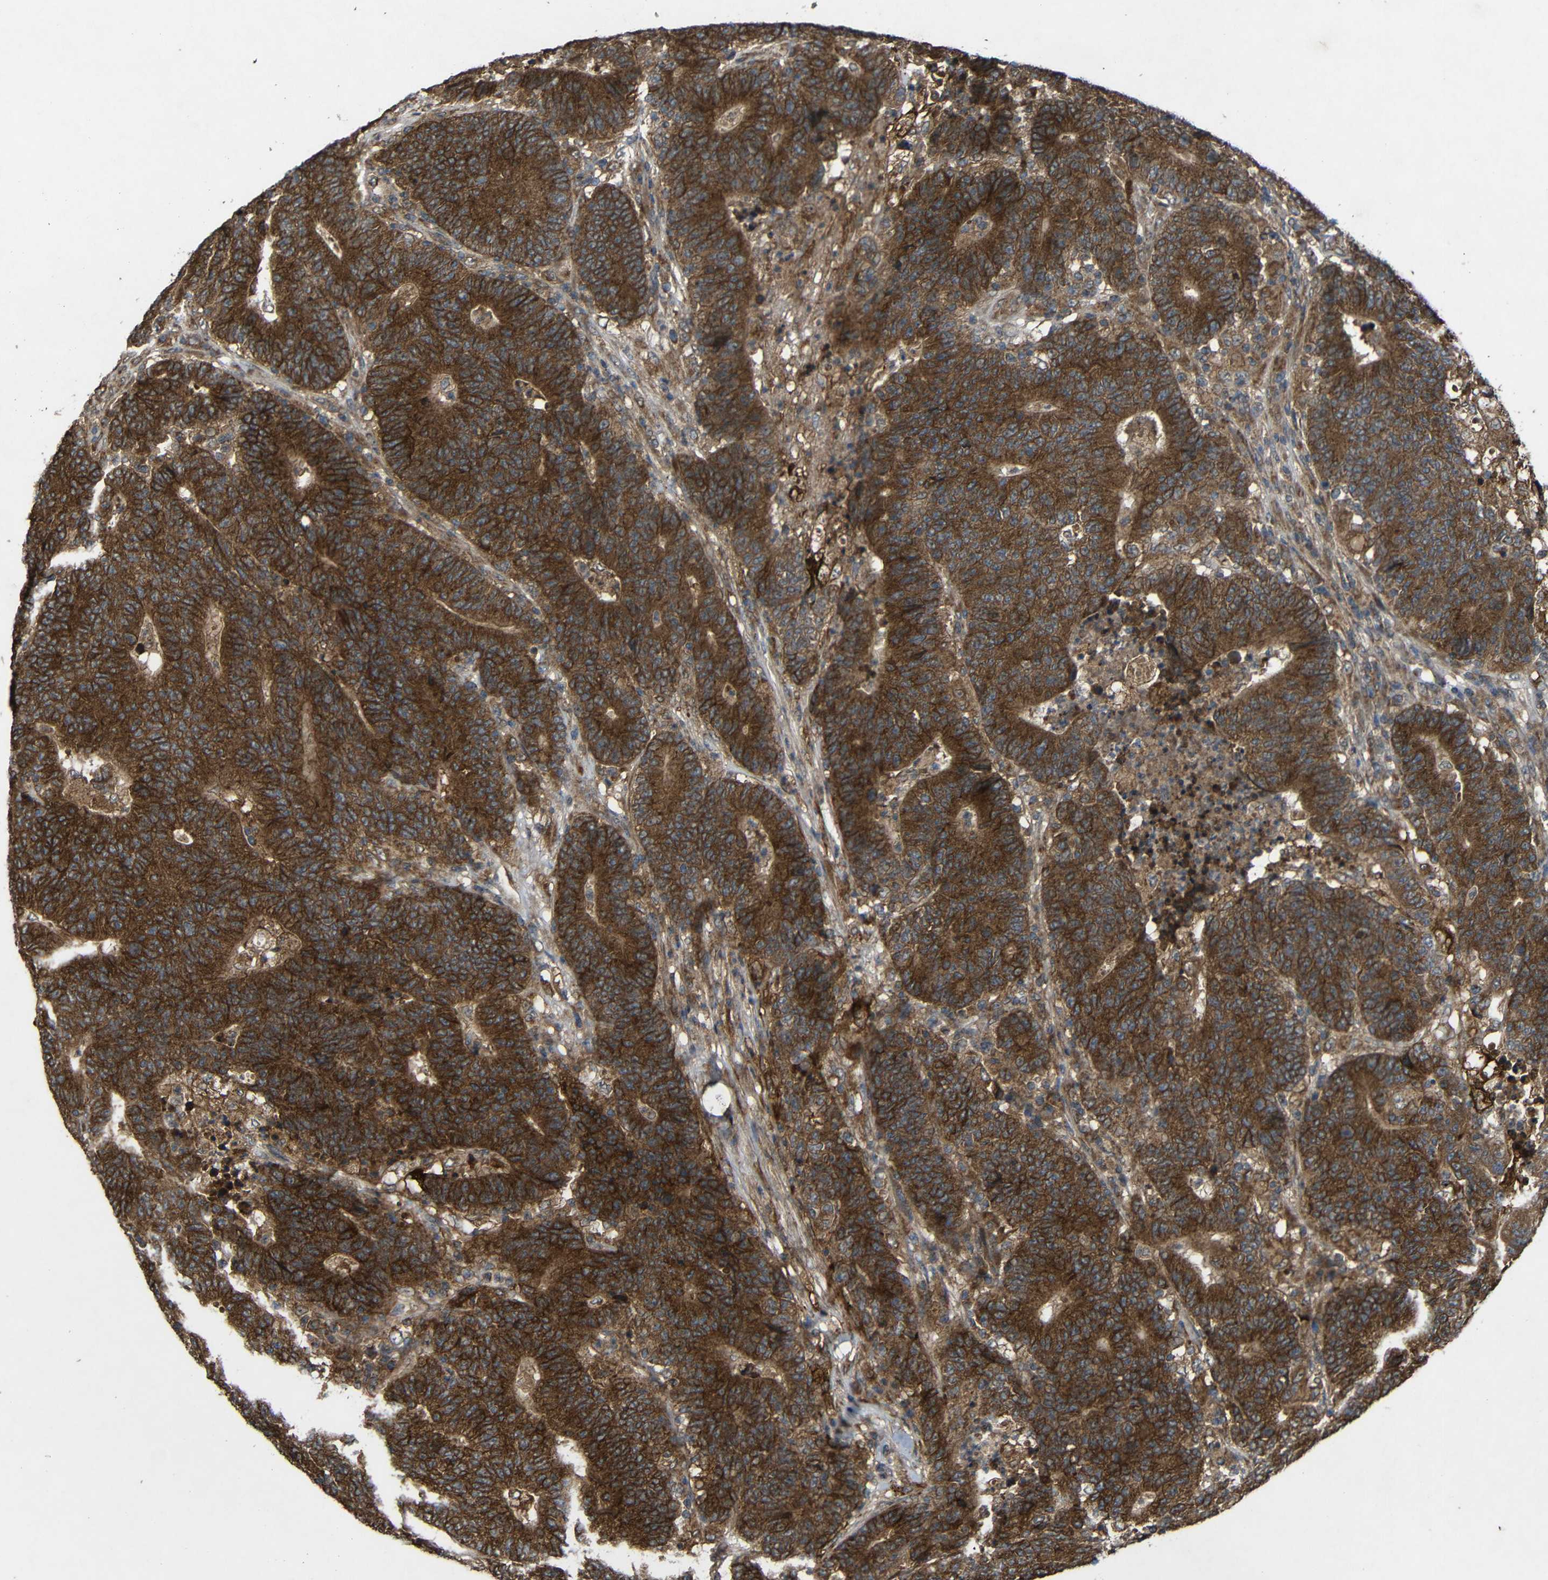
{"staining": {"intensity": "strong", "quantity": ">75%", "location": "cytoplasmic/membranous"}, "tissue": "colorectal cancer", "cell_type": "Tumor cells", "image_type": "cancer", "snomed": [{"axis": "morphology", "description": "Normal tissue, NOS"}, {"axis": "morphology", "description": "Adenocarcinoma, NOS"}, {"axis": "topography", "description": "Colon"}], "caption": "Tumor cells reveal high levels of strong cytoplasmic/membranous staining in approximately >75% of cells in colorectal cancer.", "gene": "C1GALT1", "patient": {"sex": "female", "age": 75}}